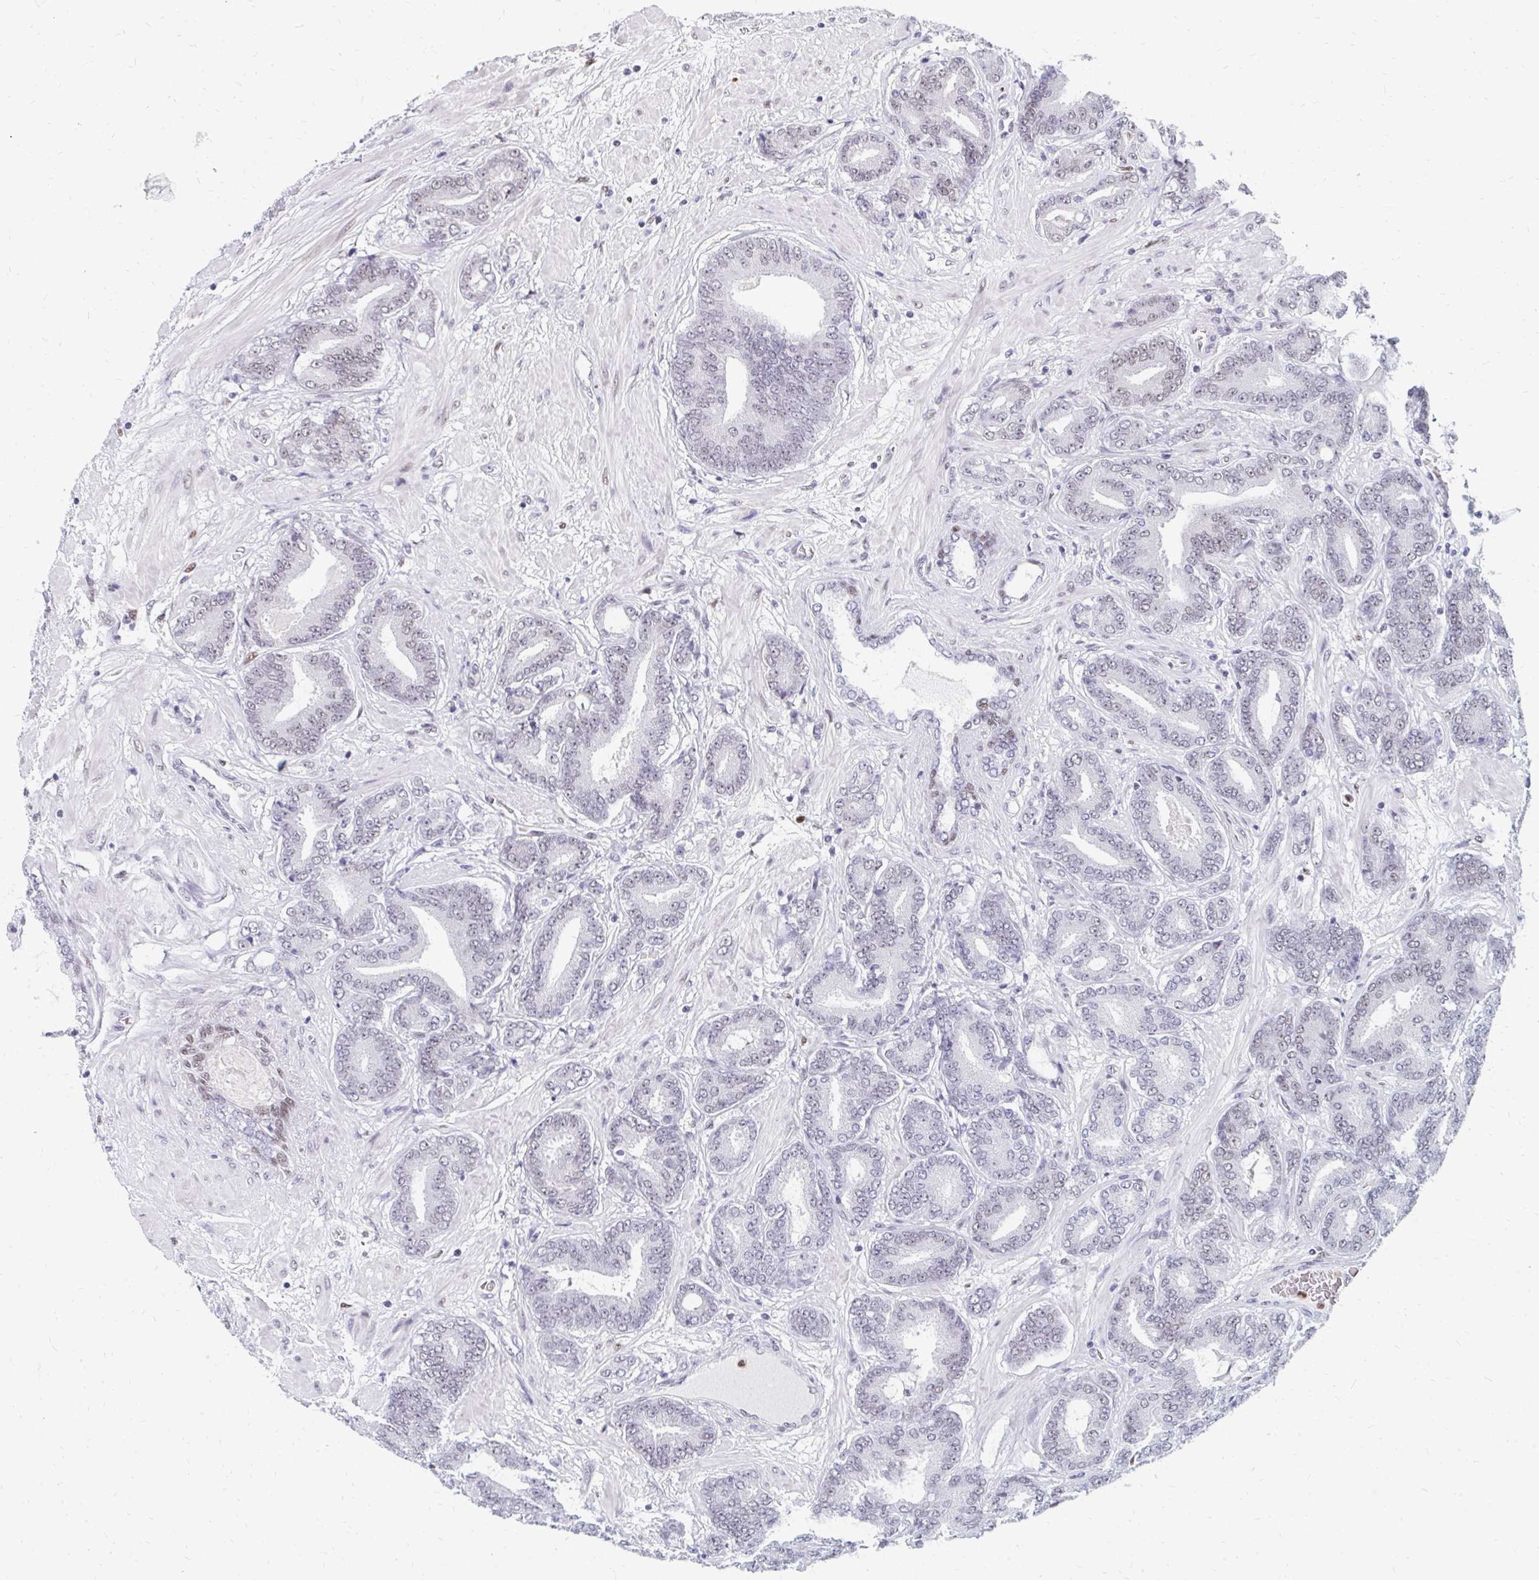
{"staining": {"intensity": "weak", "quantity": "25%-75%", "location": "nuclear"}, "tissue": "prostate cancer", "cell_type": "Tumor cells", "image_type": "cancer", "snomed": [{"axis": "morphology", "description": "Adenocarcinoma, High grade"}, {"axis": "topography", "description": "Prostate"}], "caption": "IHC (DAB) staining of human prostate cancer displays weak nuclear protein expression in approximately 25%-75% of tumor cells.", "gene": "PLK3", "patient": {"sex": "male", "age": 62}}